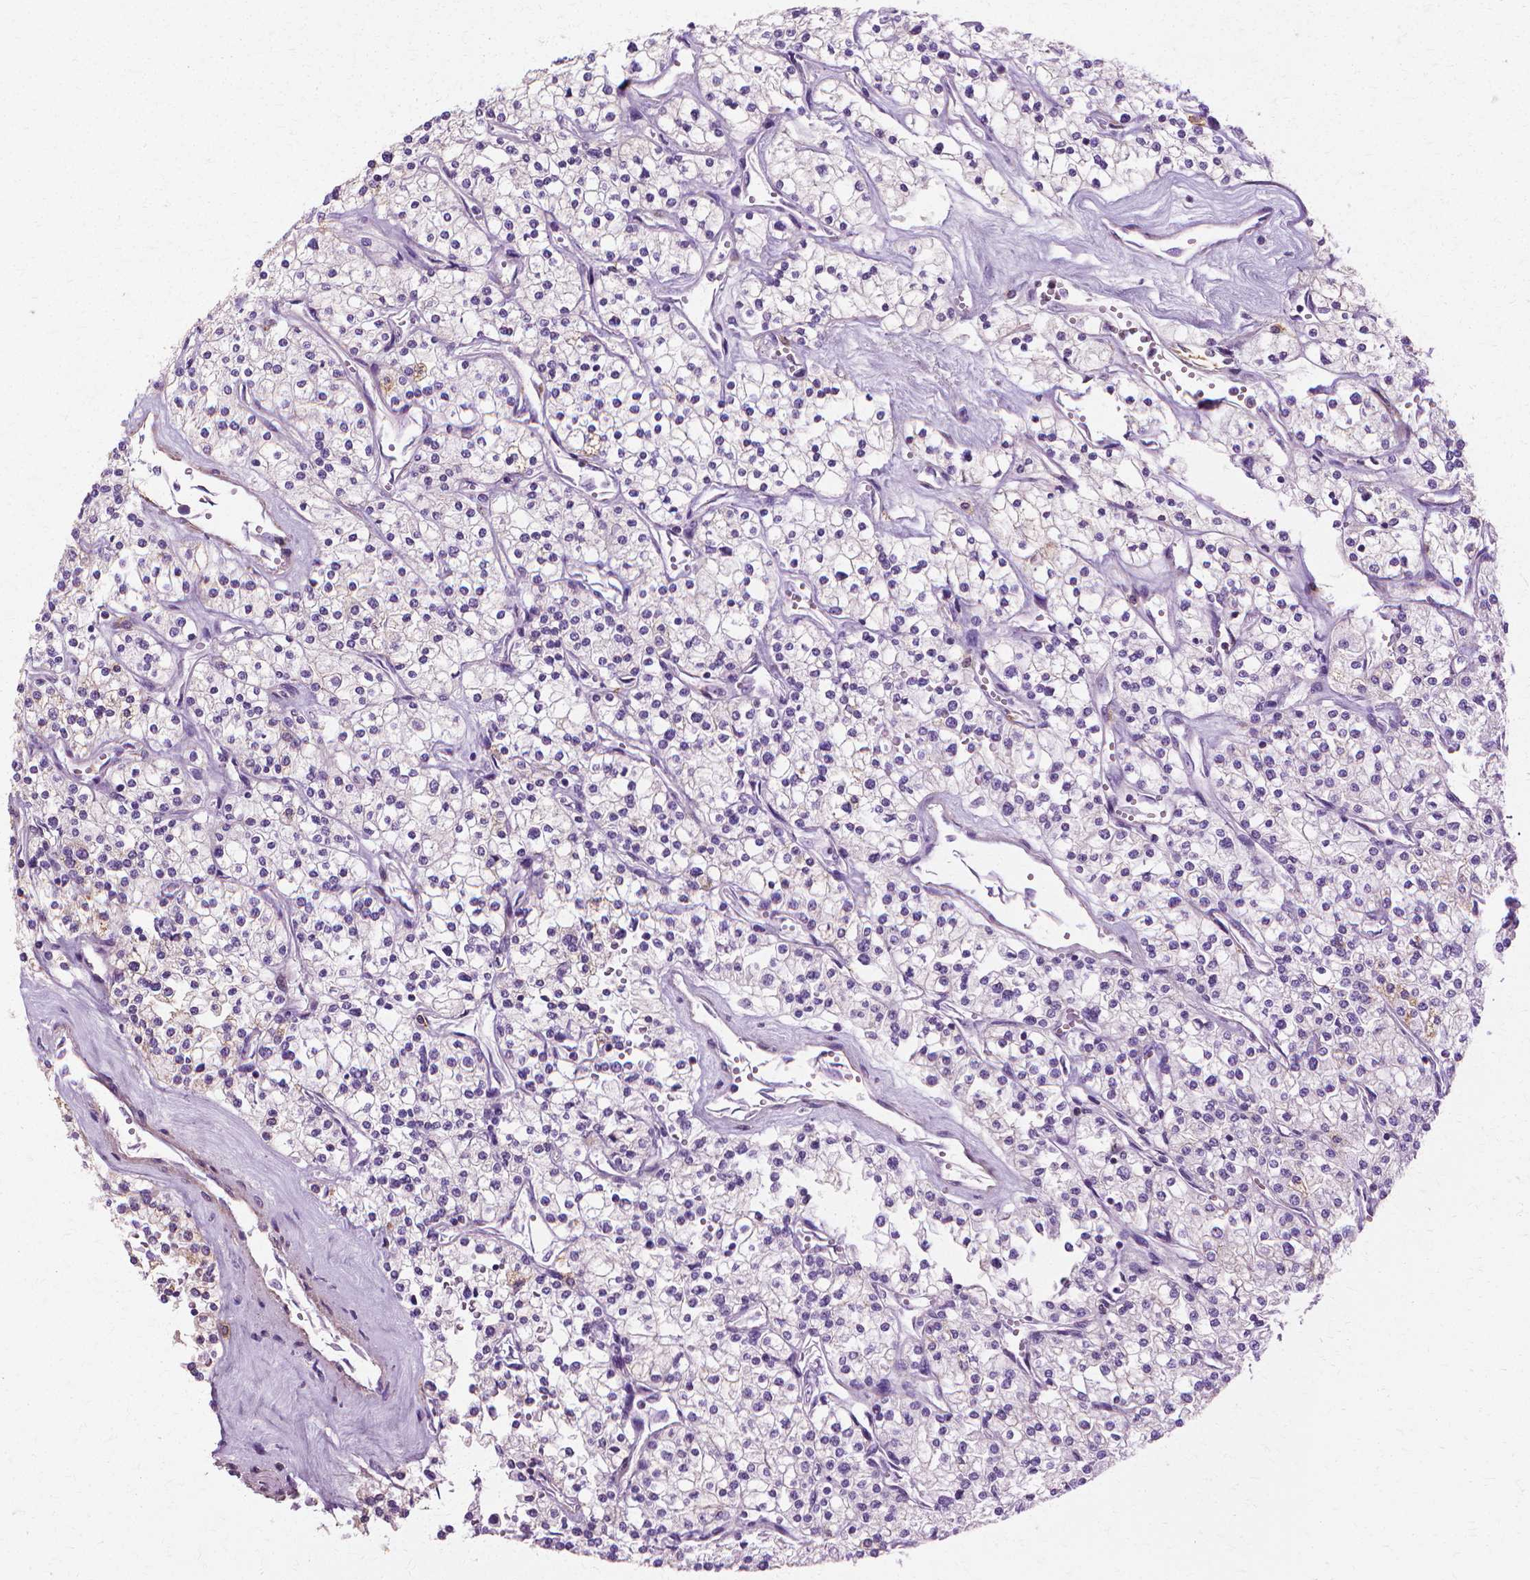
{"staining": {"intensity": "negative", "quantity": "none", "location": "none"}, "tissue": "renal cancer", "cell_type": "Tumor cells", "image_type": "cancer", "snomed": [{"axis": "morphology", "description": "Adenocarcinoma, NOS"}, {"axis": "topography", "description": "Kidney"}], "caption": "DAB (3,3'-diaminobenzidine) immunohistochemical staining of human adenocarcinoma (renal) reveals no significant positivity in tumor cells. (DAB (3,3'-diaminobenzidine) IHC with hematoxylin counter stain).", "gene": "CFAP157", "patient": {"sex": "male", "age": 80}}